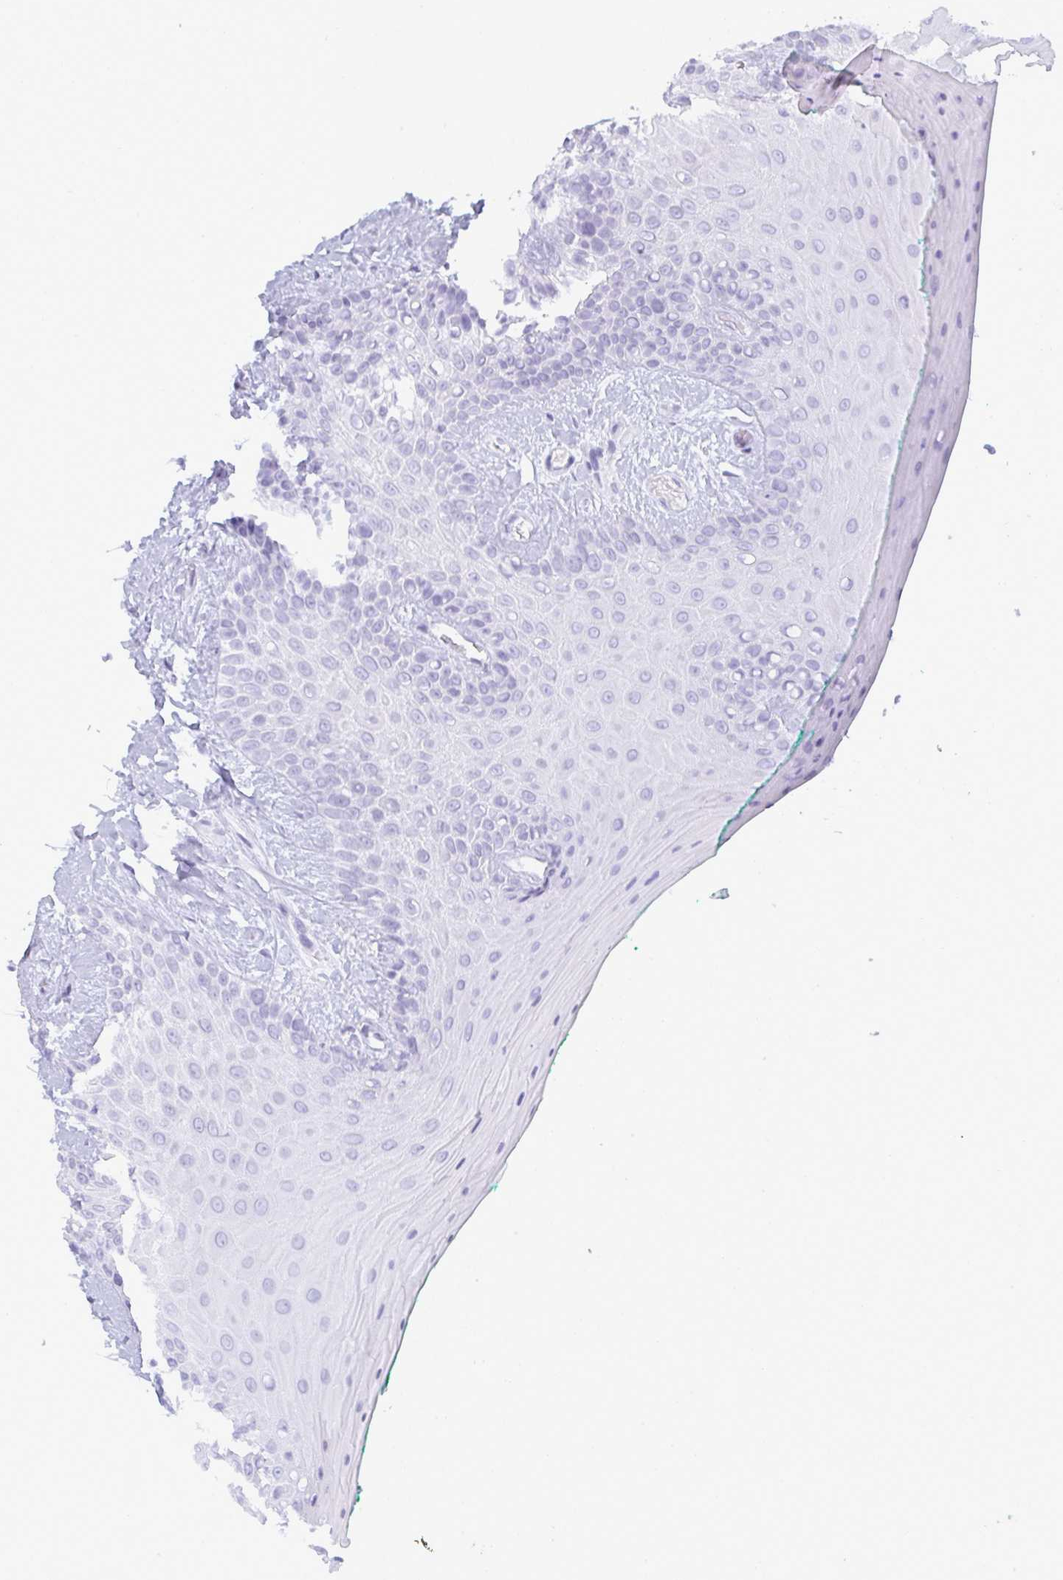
{"staining": {"intensity": "negative", "quantity": "none", "location": "none"}, "tissue": "oral mucosa", "cell_type": "Squamous epithelial cells", "image_type": "normal", "snomed": [{"axis": "morphology", "description": "Normal tissue, NOS"}, {"axis": "topography", "description": "Oral tissue"}, {"axis": "topography", "description": "Tounge, NOS"}], "caption": "Histopathology image shows no protein expression in squamous epithelial cells of benign oral mucosa.", "gene": "TEX33", "patient": {"sex": "female", "age": 62}}